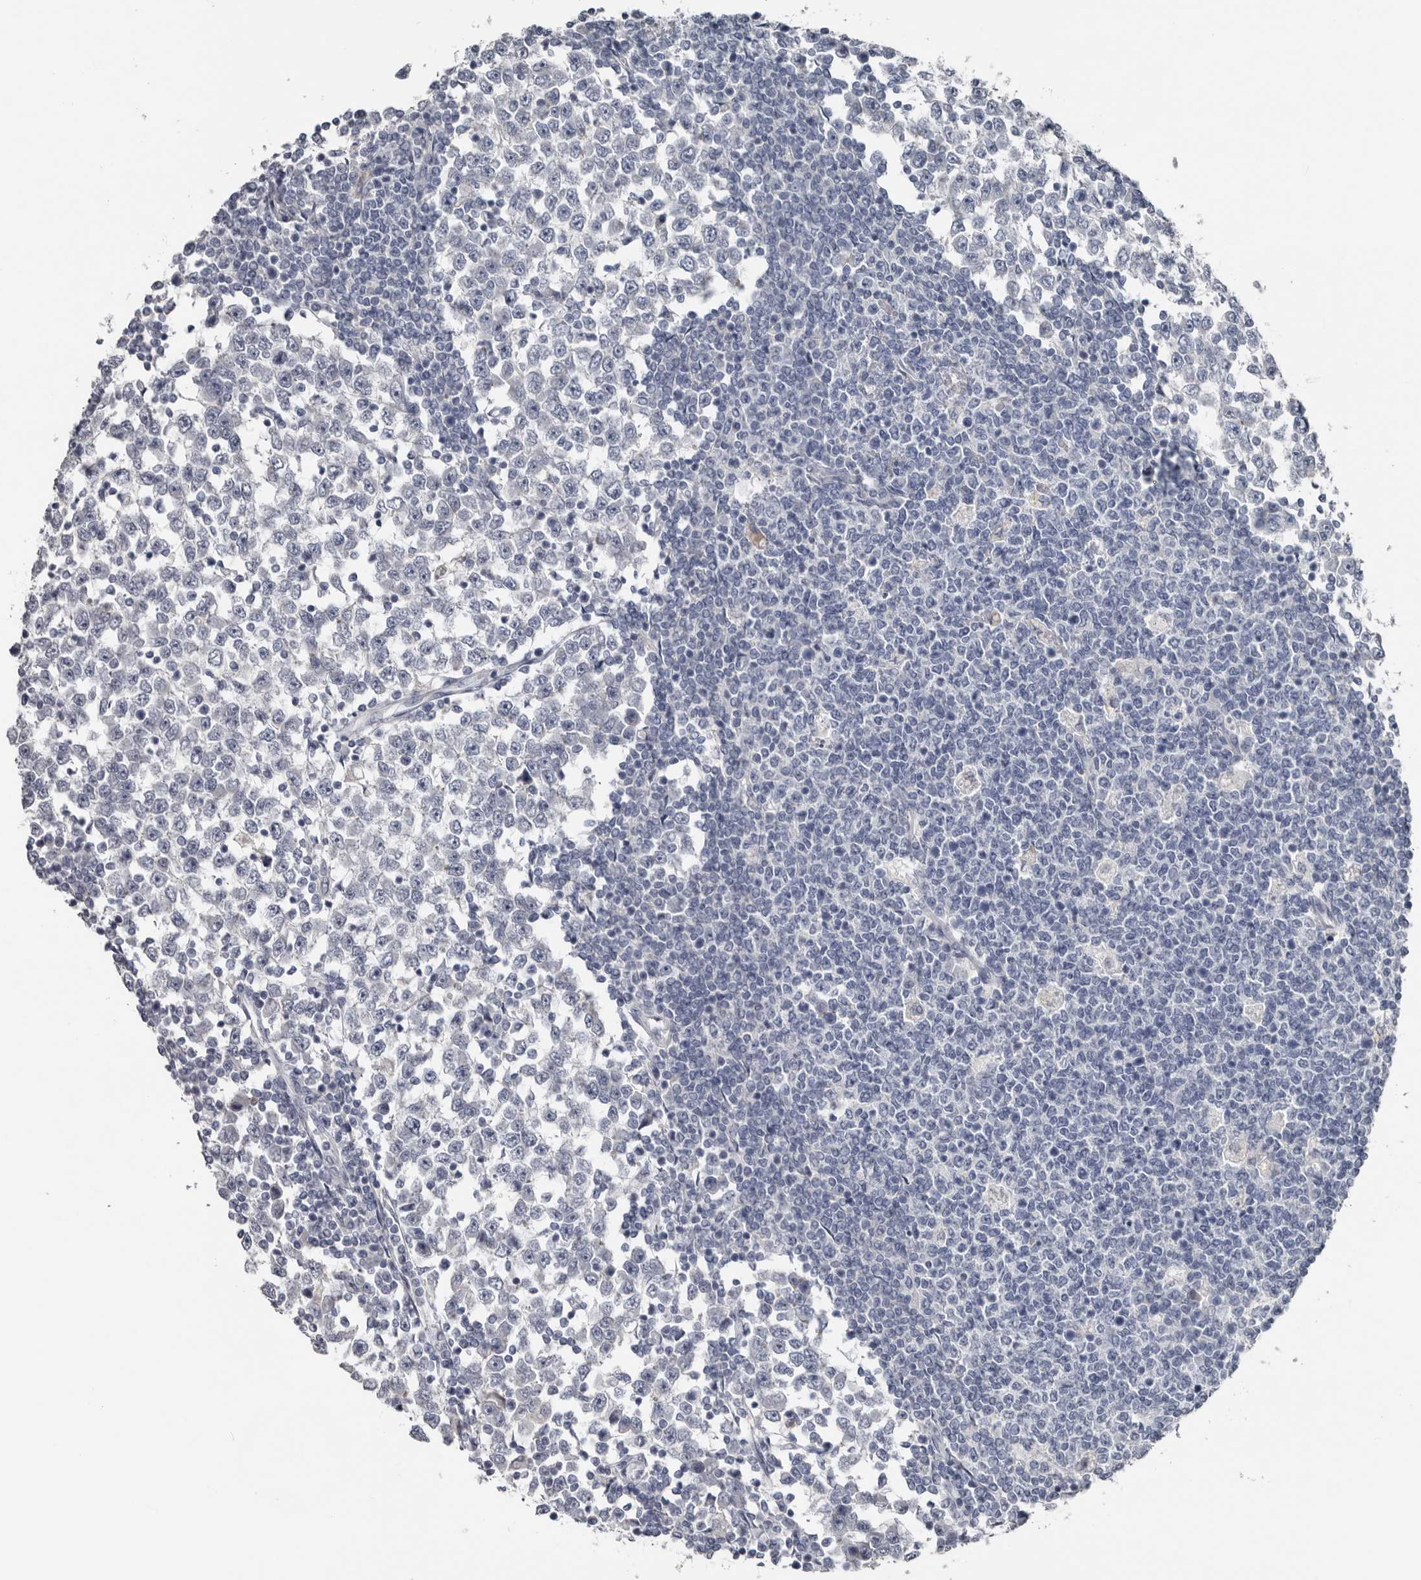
{"staining": {"intensity": "negative", "quantity": "none", "location": "none"}, "tissue": "testis cancer", "cell_type": "Tumor cells", "image_type": "cancer", "snomed": [{"axis": "morphology", "description": "Seminoma, NOS"}, {"axis": "topography", "description": "Testis"}], "caption": "Tumor cells show no significant protein positivity in testis cancer.", "gene": "FABP7", "patient": {"sex": "male", "age": 65}}